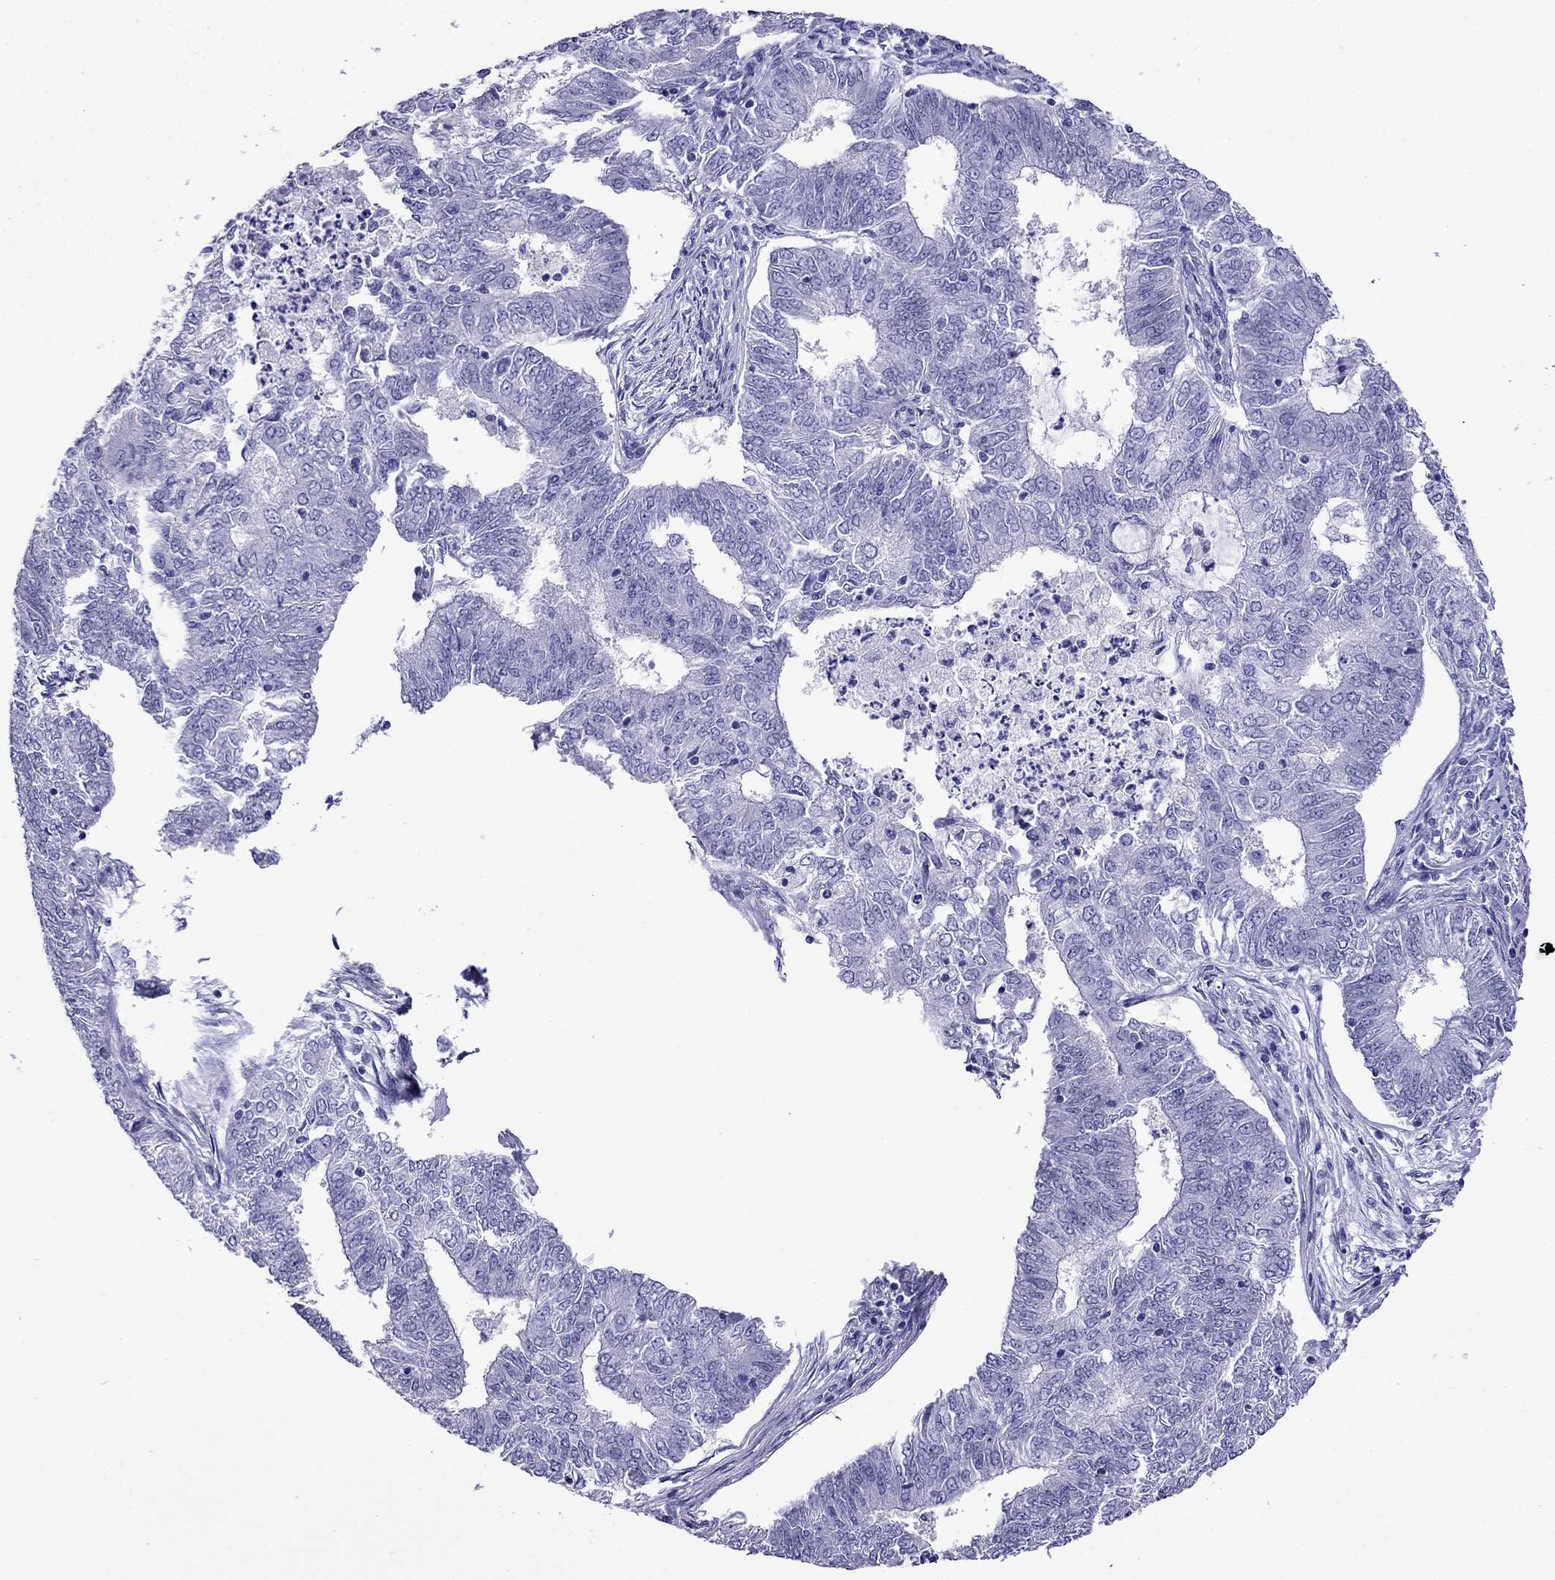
{"staining": {"intensity": "negative", "quantity": "none", "location": "none"}, "tissue": "endometrial cancer", "cell_type": "Tumor cells", "image_type": "cancer", "snomed": [{"axis": "morphology", "description": "Adenocarcinoma, NOS"}, {"axis": "topography", "description": "Endometrium"}], "caption": "Adenocarcinoma (endometrial) was stained to show a protein in brown. There is no significant expression in tumor cells. (Stains: DAB immunohistochemistry (IHC) with hematoxylin counter stain, Microscopy: brightfield microscopy at high magnification).", "gene": "CRYBA1", "patient": {"sex": "female", "age": 62}}